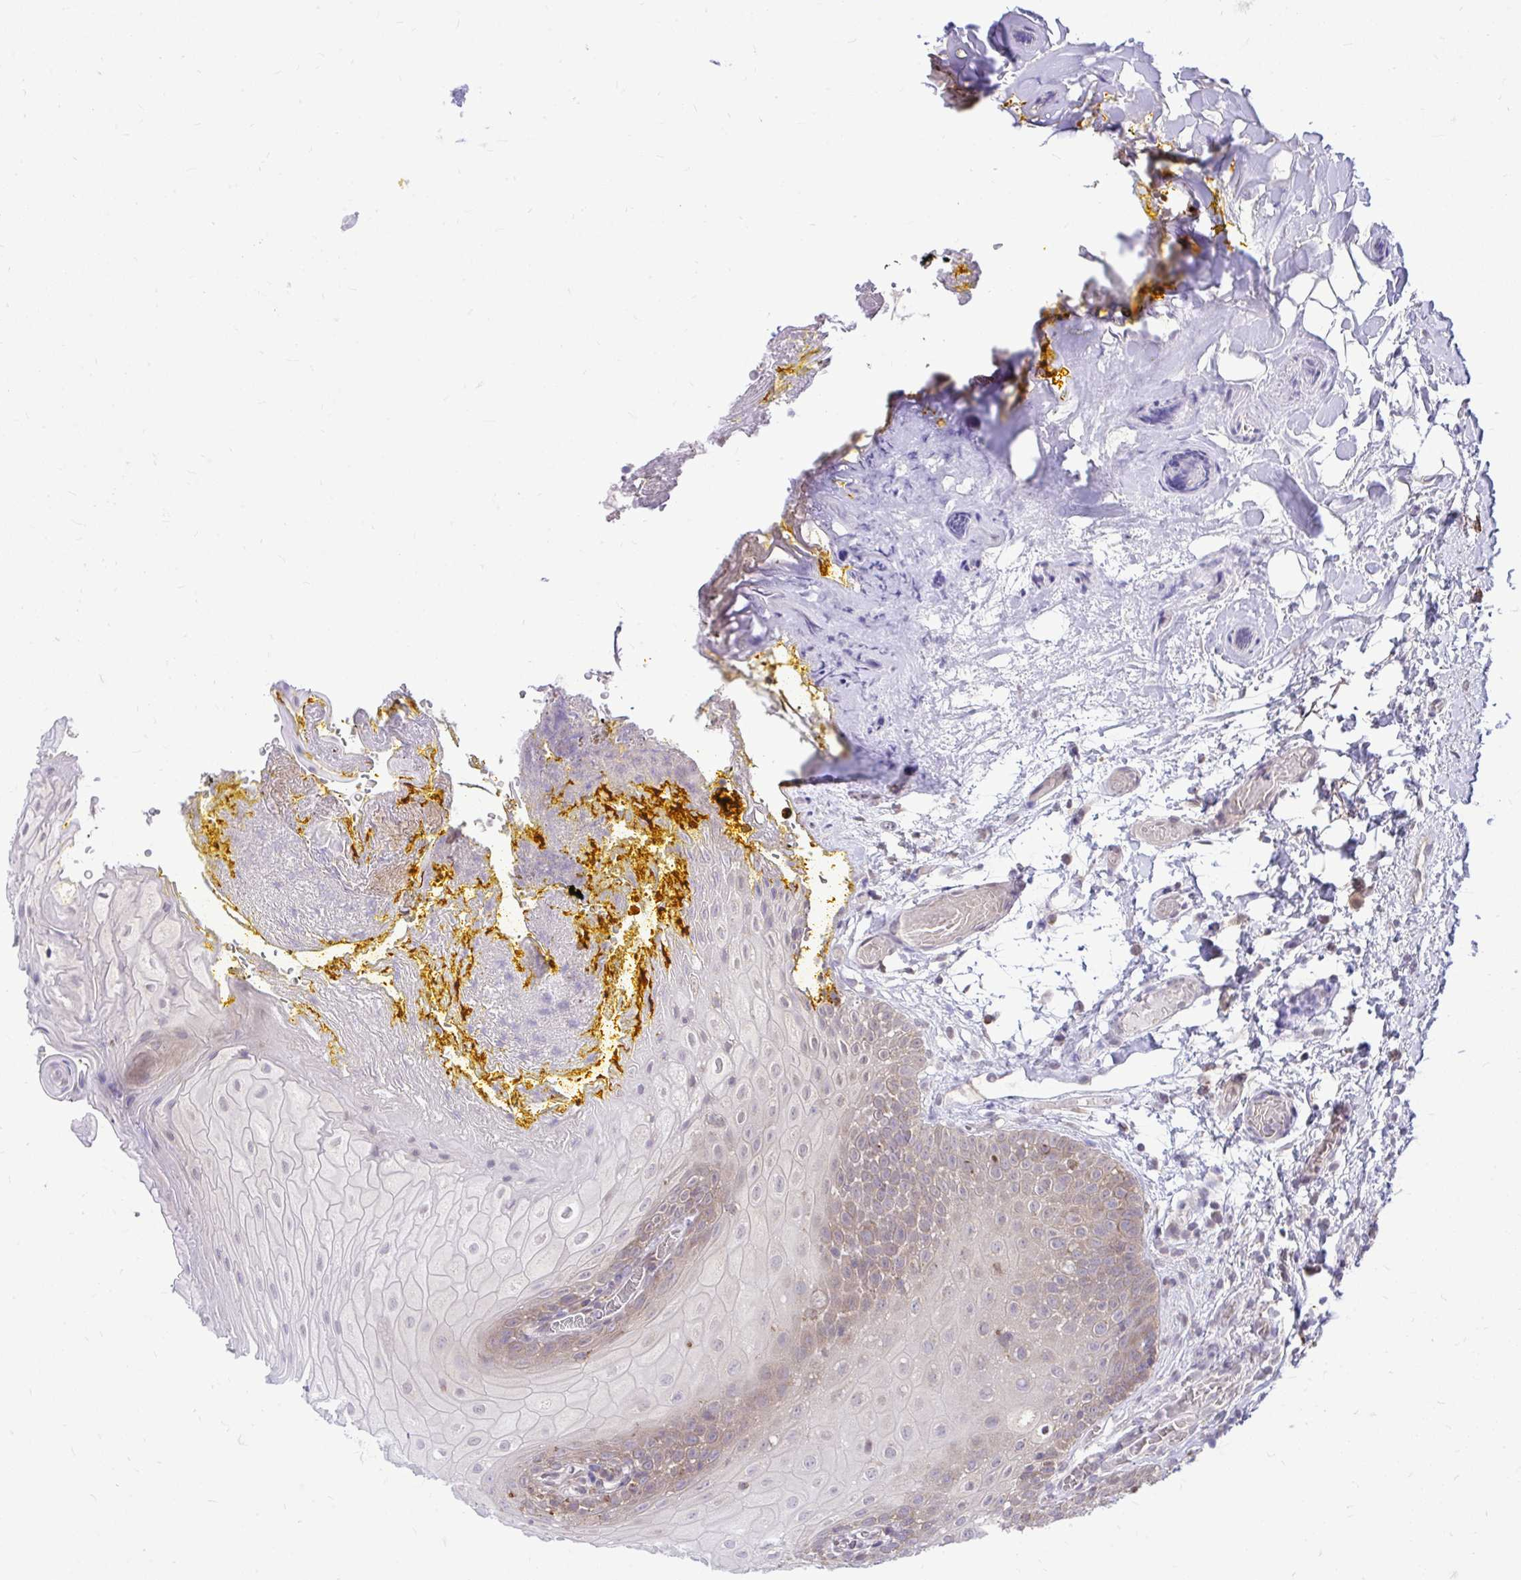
{"staining": {"intensity": "moderate", "quantity": "25%-75%", "location": "cytoplasmic/membranous"}, "tissue": "oral mucosa", "cell_type": "Squamous epithelial cells", "image_type": "normal", "snomed": [{"axis": "morphology", "description": "Normal tissue, NOS"}, {"axis": "morphology", "description": "Squamous cell carcinoma, NOS"}, {"axis": "topography", "description": "Oral tissue"}, {"axis": "topography", "description": "Tounge, NOS"}, {"axis": "topography", "description": "Head-Neck"}], "caption": "This micrograph demonstrates immunohistochemistry (IHC) staining of benign human oral mucosa, with medium moderate cytoplasmic/membranous expression in approximately 25%-75% of squamous epithelial cells.", "gene": "CEACAM18", "patient": {"sex": "male", "age": 76}}